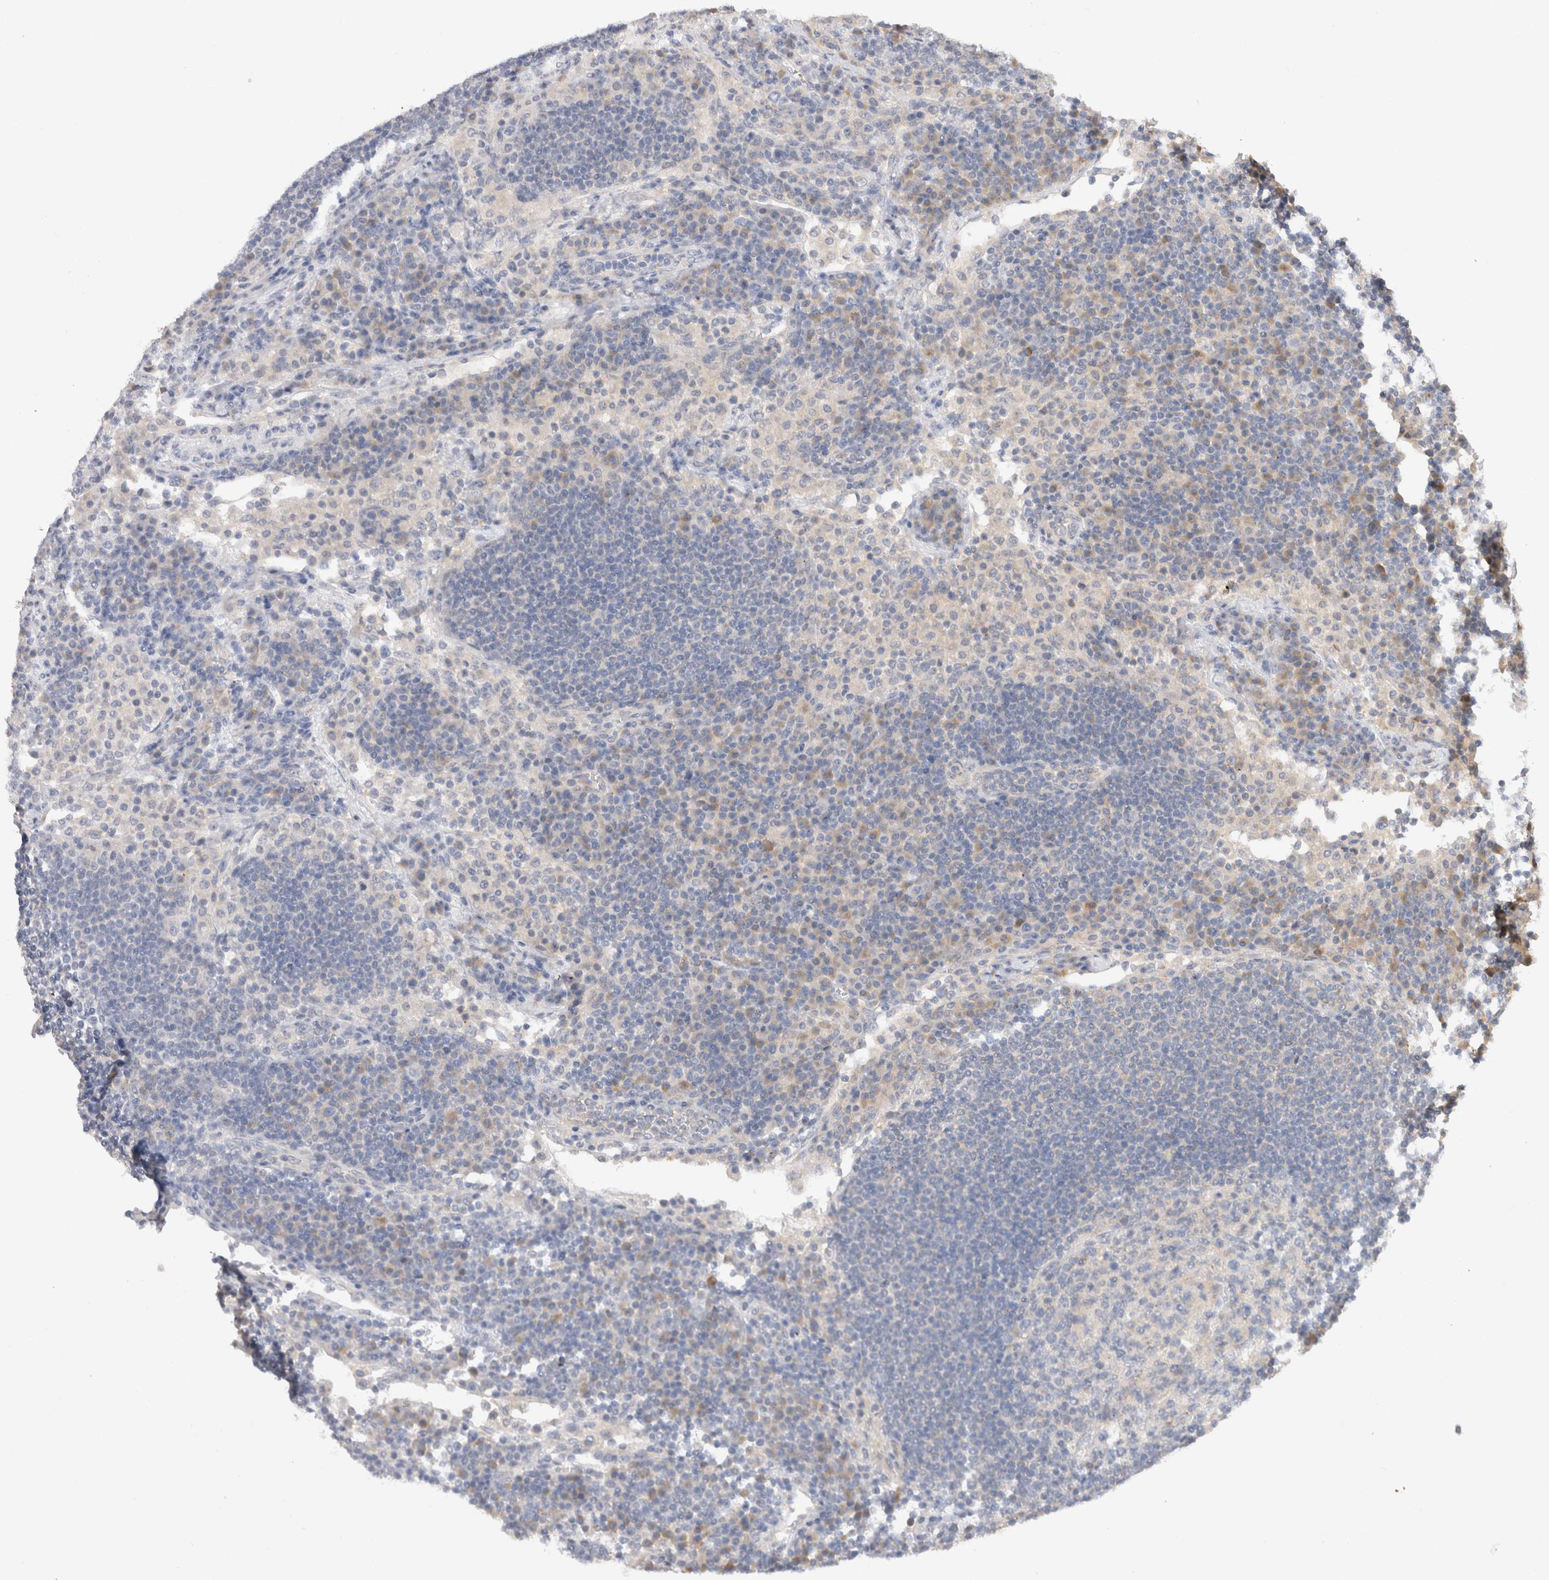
{"staining": {"intensity": "negative", "quantity": "none", "location": "none"}, "tissue": "lymph node", "cell_type": "Germinal center cells", "image_type": "normal", "snomed": [{"axis": "morphology", "description": "Normal tissue, NOS"}, {"axis": "topography", "description": "Lymph node"}], "caption": "This is an IHC histopathology image of unremarkable lymph node. There is no expression in germinal center cells.", "gene": "GAS1", "patient": {"sex": "female", "age": 53}}